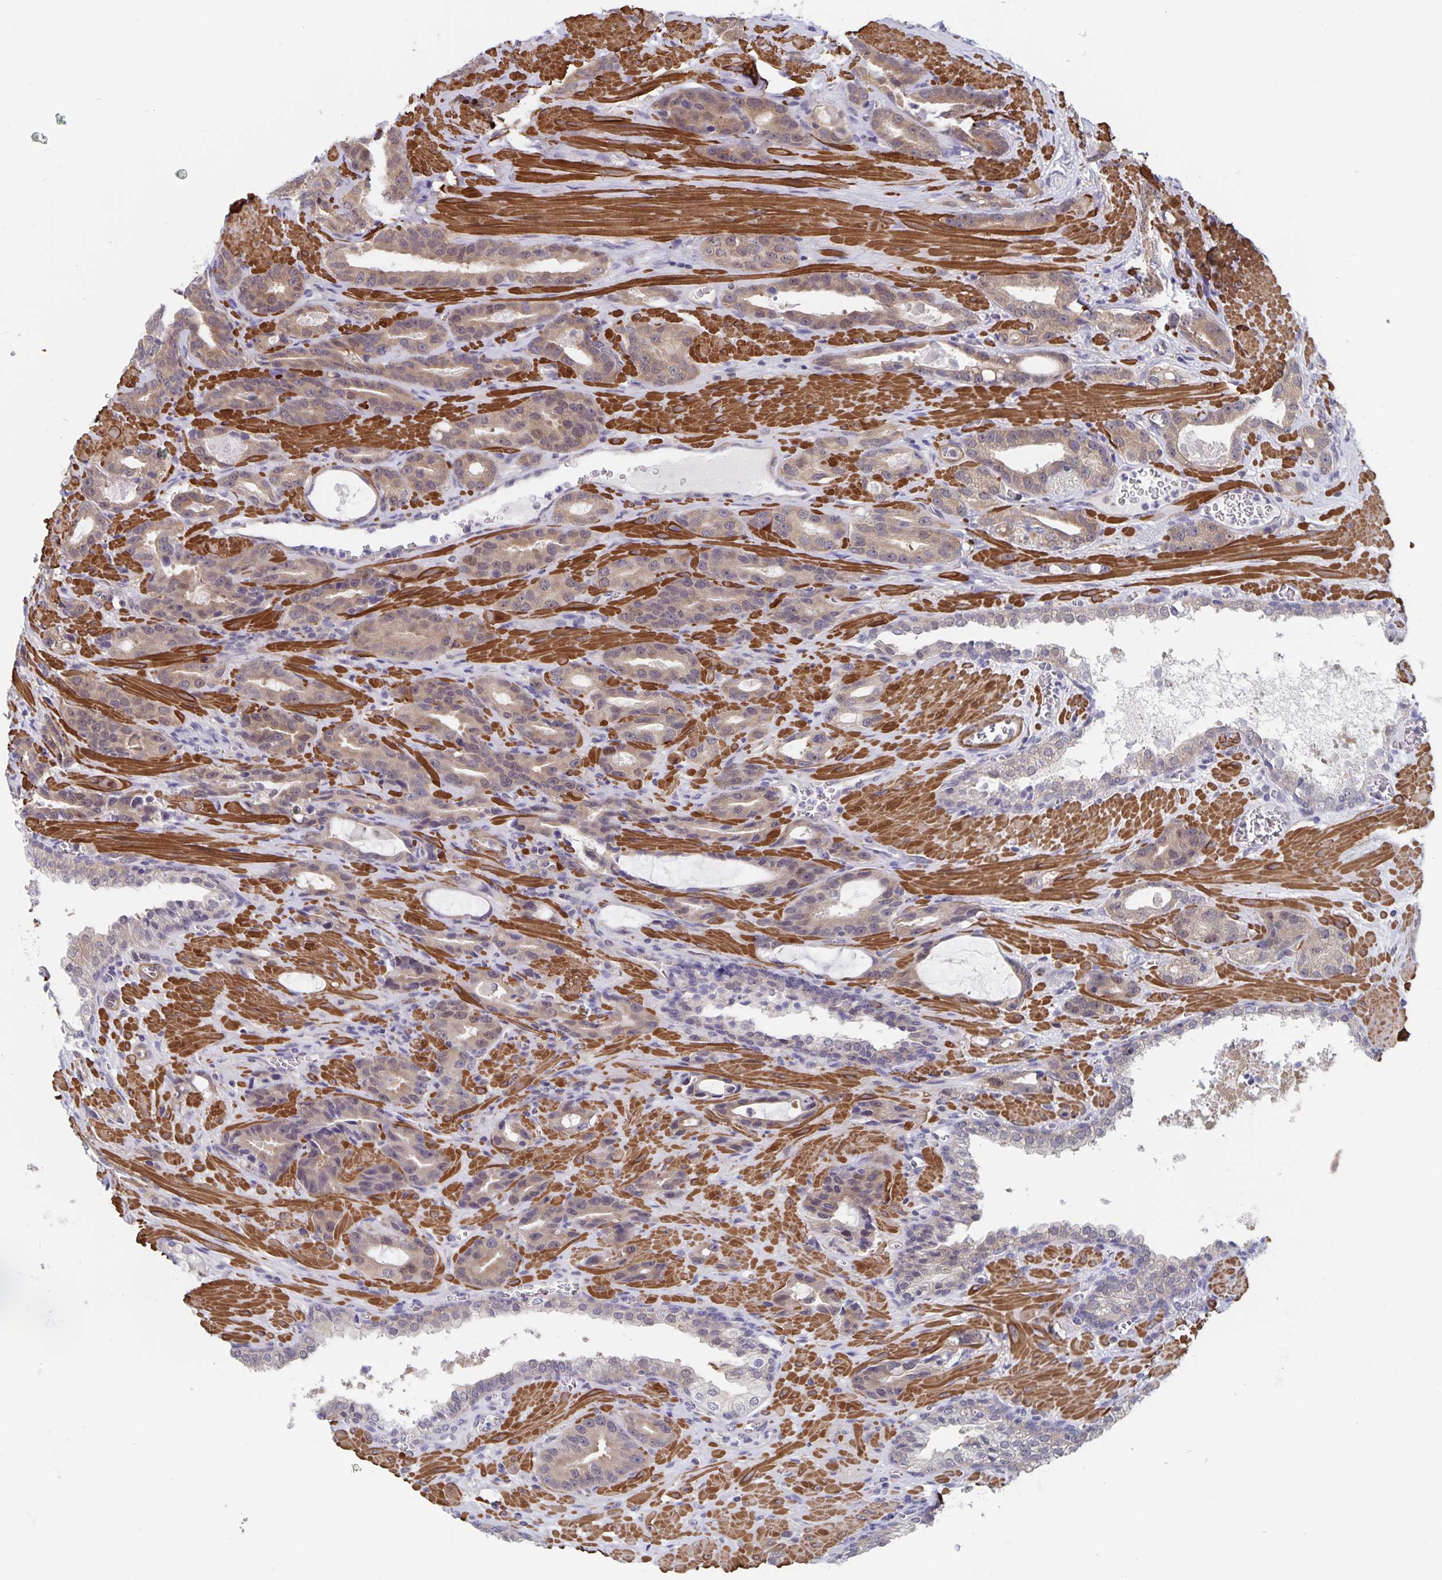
{"staining": {"intensity": "weak", "quantity": "25%-75%", "location": "cytoplasmic/membranous"}, "tissue": "prostate cancer", "cell_type": "Tumor cells", "image_type": "cancer", "snomed": [{"axis": "morphology", "description": "Adenocarcinoma, High grade"}, {"axis": "topography", "description": "Prostate"}], "caption": "Tumor cells demonstrate low levels of weak cytoplasmic/membranous expression in about 25%-75% of cells in prostate cancer.", "gene": "BAG6", "patient": {"sex": "male", "age": 65}}